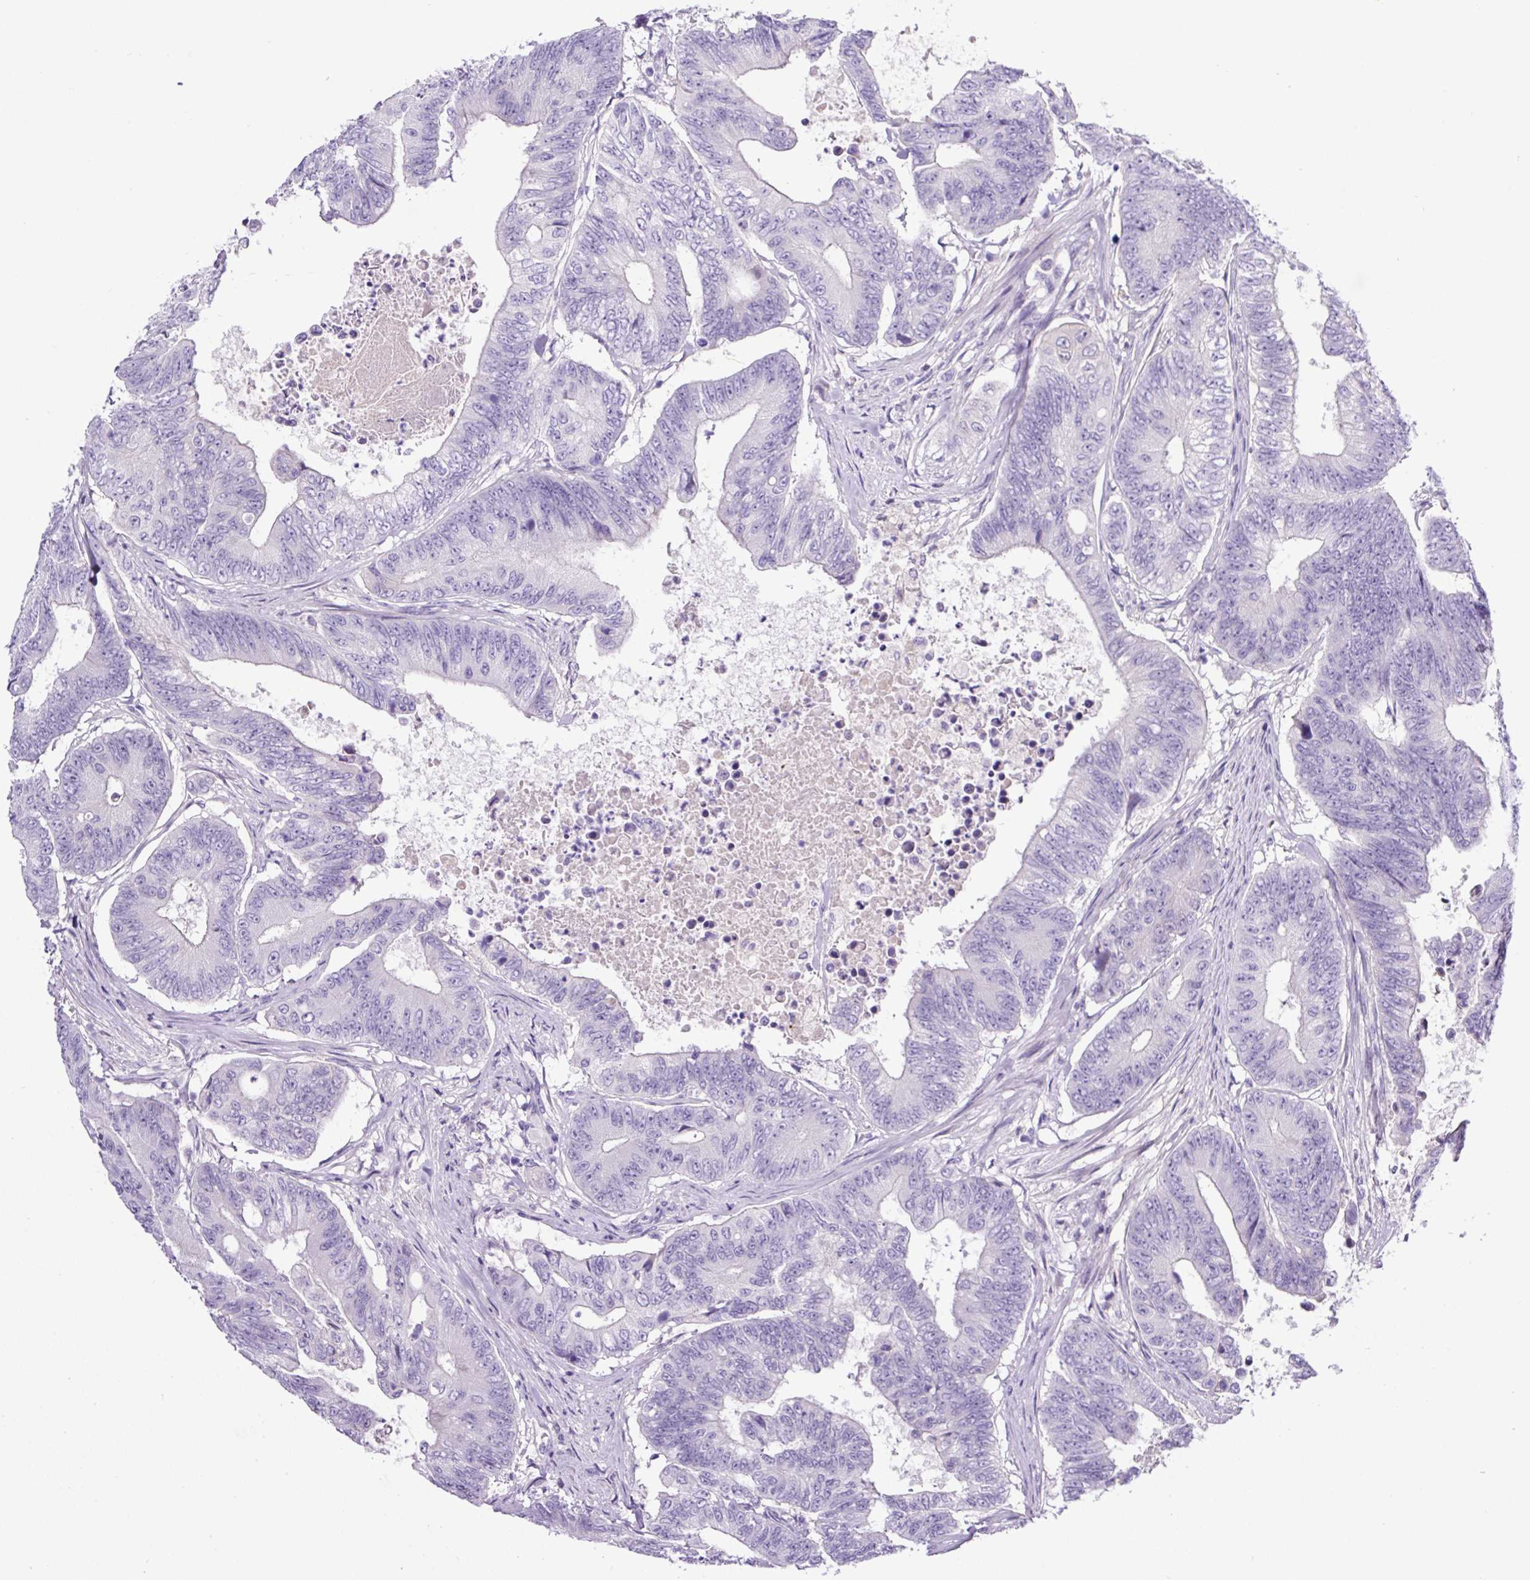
{"staining": {"intensity": "negative", "quantity": "none", "location": "none"}, "tissue": "colorectal cancer", "cell_type": "Tumor cells", "image_type": "cancer", "snomed": [{"axis": "morphology", "description": "Adenocarcinoma, NOS"}, {"axis": "topography", "description": "Colon"}], "caption": "Tumor cells show no significant protein staining in colorectal cancer (adenocarcinoma). (DAB (3,3'-diaminobenzidine) immunohistochemistry with hematoxylin counter stain).", "gene": "SP8", "patient": {"sex": "female", "age": 48}}